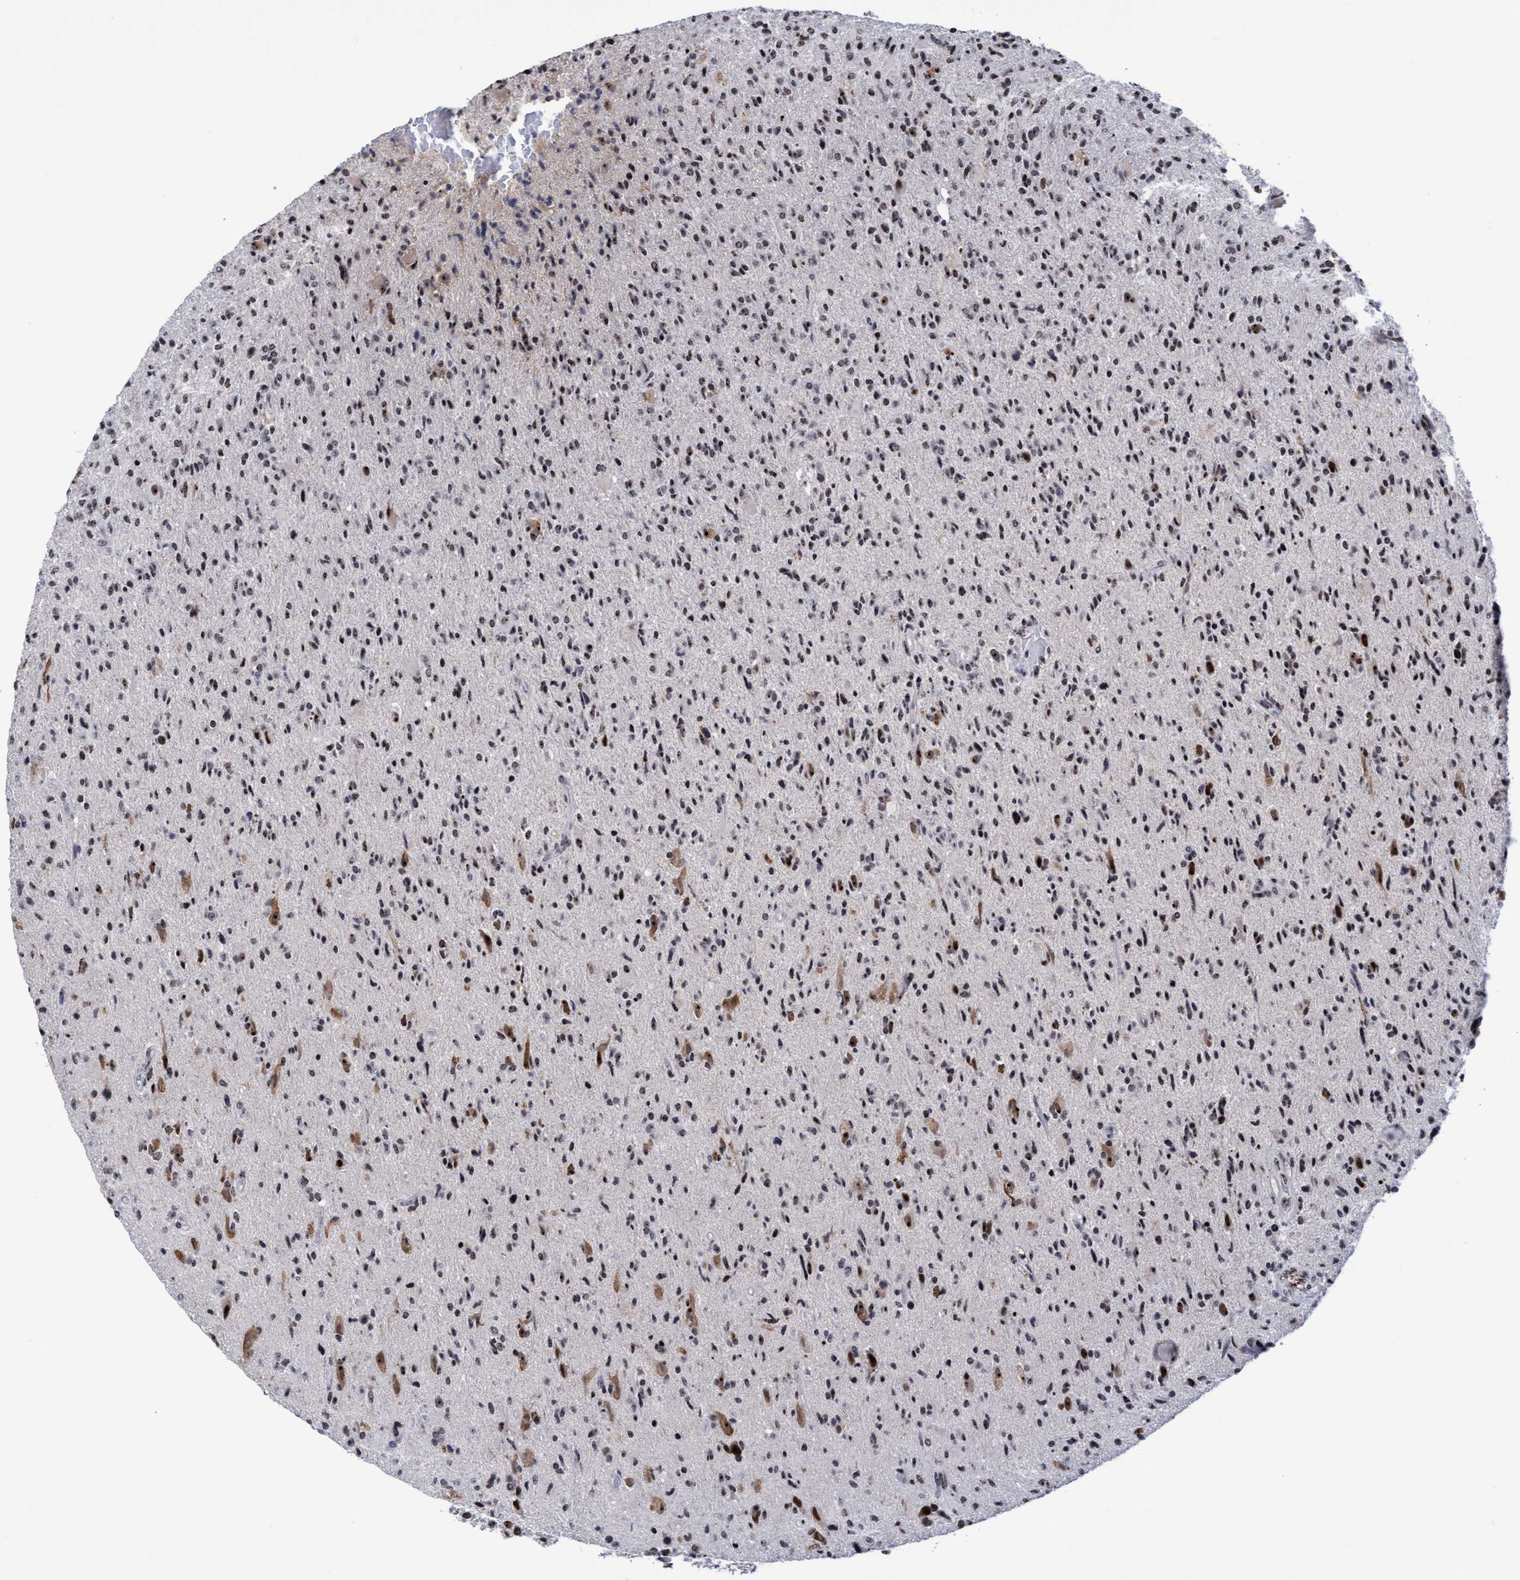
{"staining": {"intensity": "weak", "quantity": ">75%", "location": "nuclear"}, "tissue": "glioma", "cell_type": "Tumor cells", "image_type": "cancer", "snomed": [{"axis": "morphology", "description": "Glioma, malignant, High grade"}, {"axis": "topography", "description": "Brain"}], "caption": "The photomicrograph reveals immunohistochemical staining of malignant high-grade glioma. There is weak nuclear expression is identified in about >75% of tumor cells.", "gene": "EFCAB10", "patient": {"sex": "male", "age": 72}}